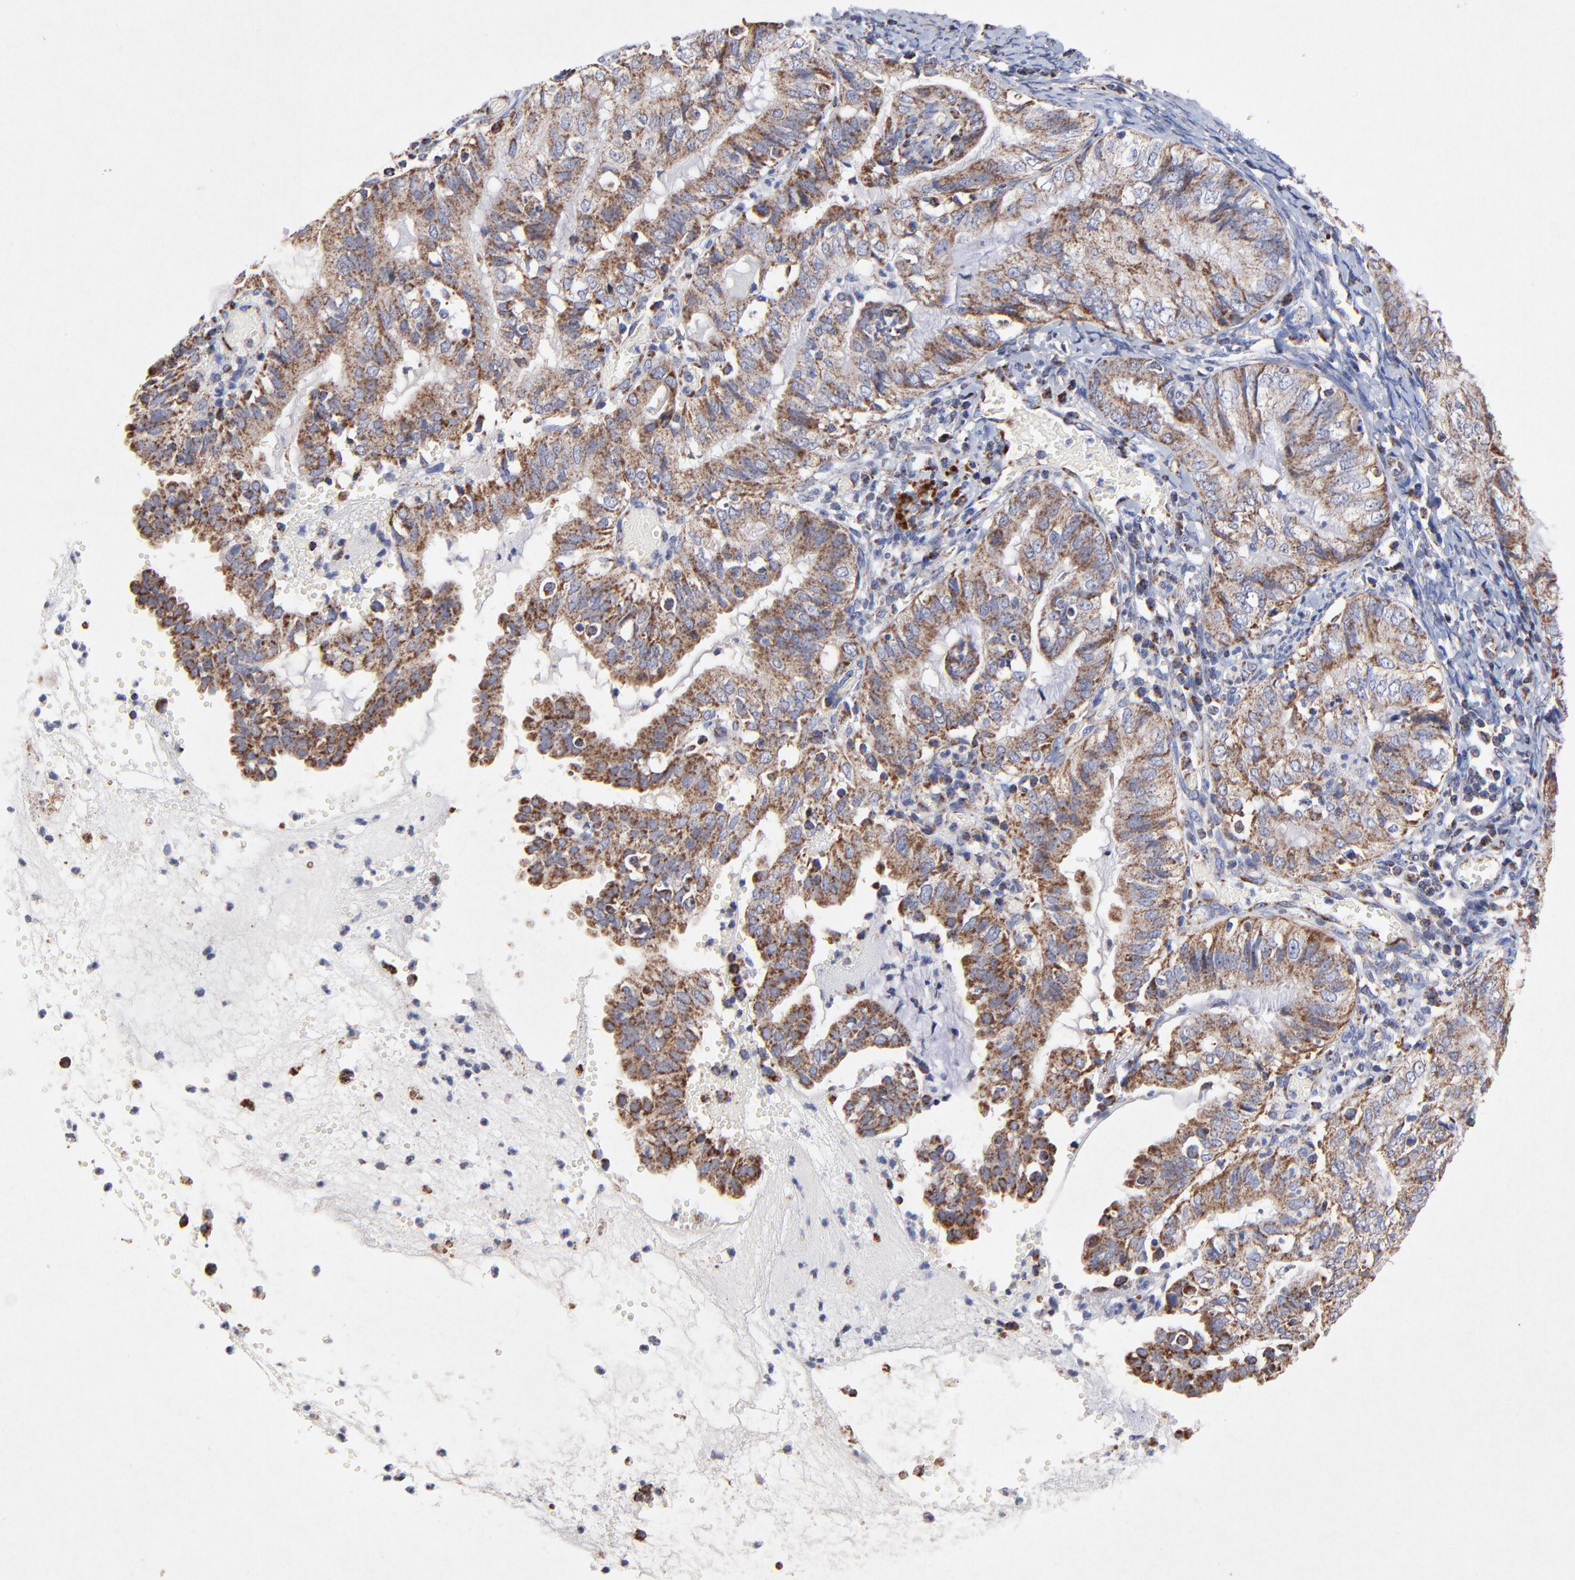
{"staining": {"intensity": "moderate", "quantity": ">75%", "location": "cytoplasmic/membranous"}, "tissue": "endometrial cancer", "cell_type": "Tumor cells", "image_type": "cancer", "snomed": [{"axis": "morphology", "description": "Adenocarcinoma, NOS"}, {"axis": "topography", "description": "Endometrium"}], "caption": "Tumor cells display medium levels of moderate cytoplasmic/membranous expression in approximately >75% of cells in endometrial adenocarcinoma. Using DAB (brown) and hematoxylin (blue) stains, captured at high magnification using brightfield microscopy.", "gene": "SSBP1", "patient": {"sex": "female", "age": 66}}